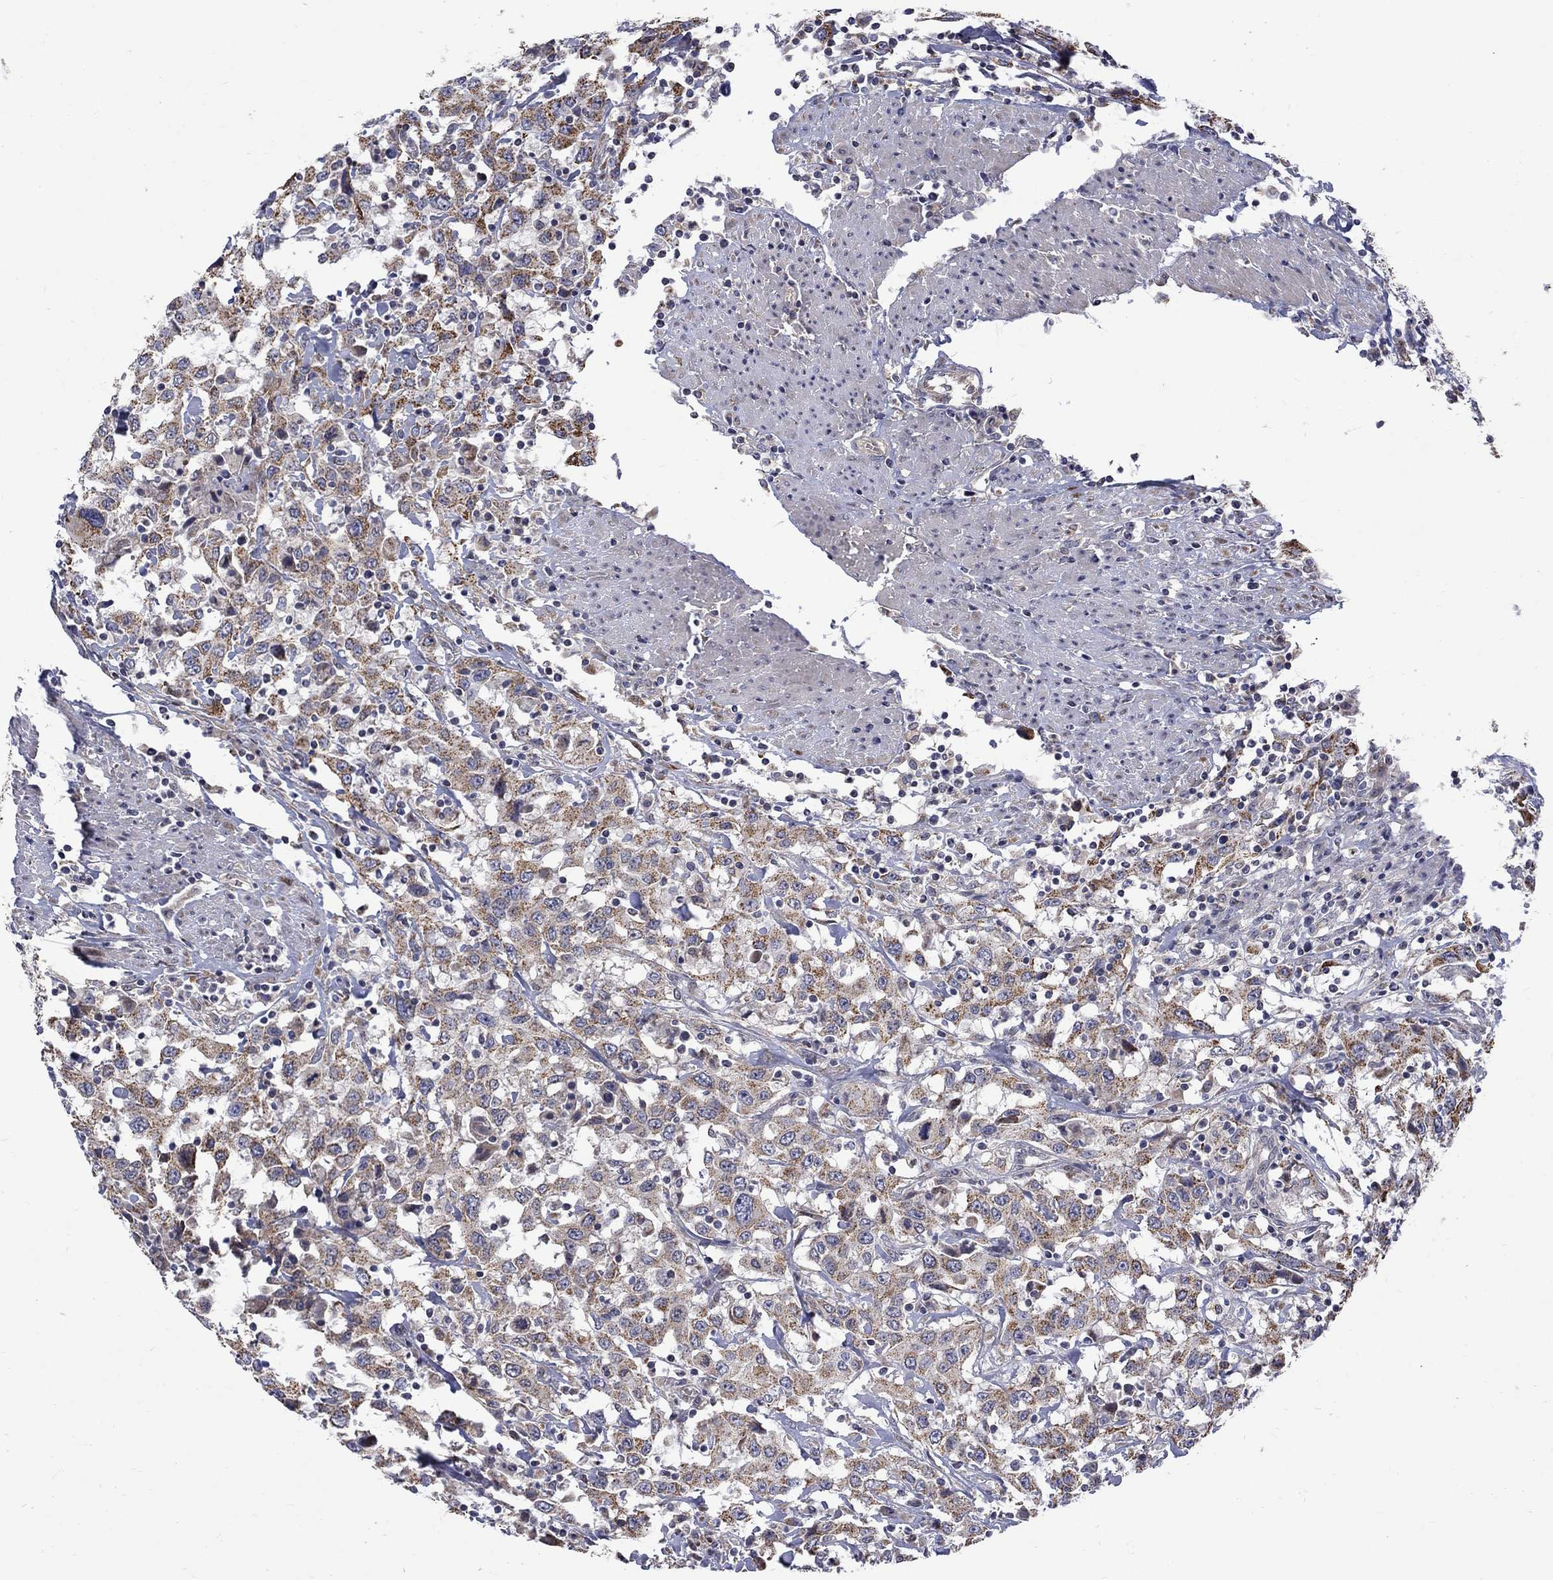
{"staining": {"intensity": "moderate", "quantity": "25%-75%", "location": "cytoplasmic/membranous"}, "tissue": "urothelial cancer", "cell_type": "Tumor cells", "image_type": "cancer", "snomed": [{"axis": "morphology", "description": "Urothelial carcinoma, High grade"}, {"axis": "topography", "description": "Urinary bladder"}], "caption": "There is medium levels of moderate cytoplasmic/membranous staining in tumor cells of urothelial cancer, as demonstrated by immunohistochemical staining (brown color).", "gene": "SH2B1", "patient": {"sex": "male", "age": 61}}